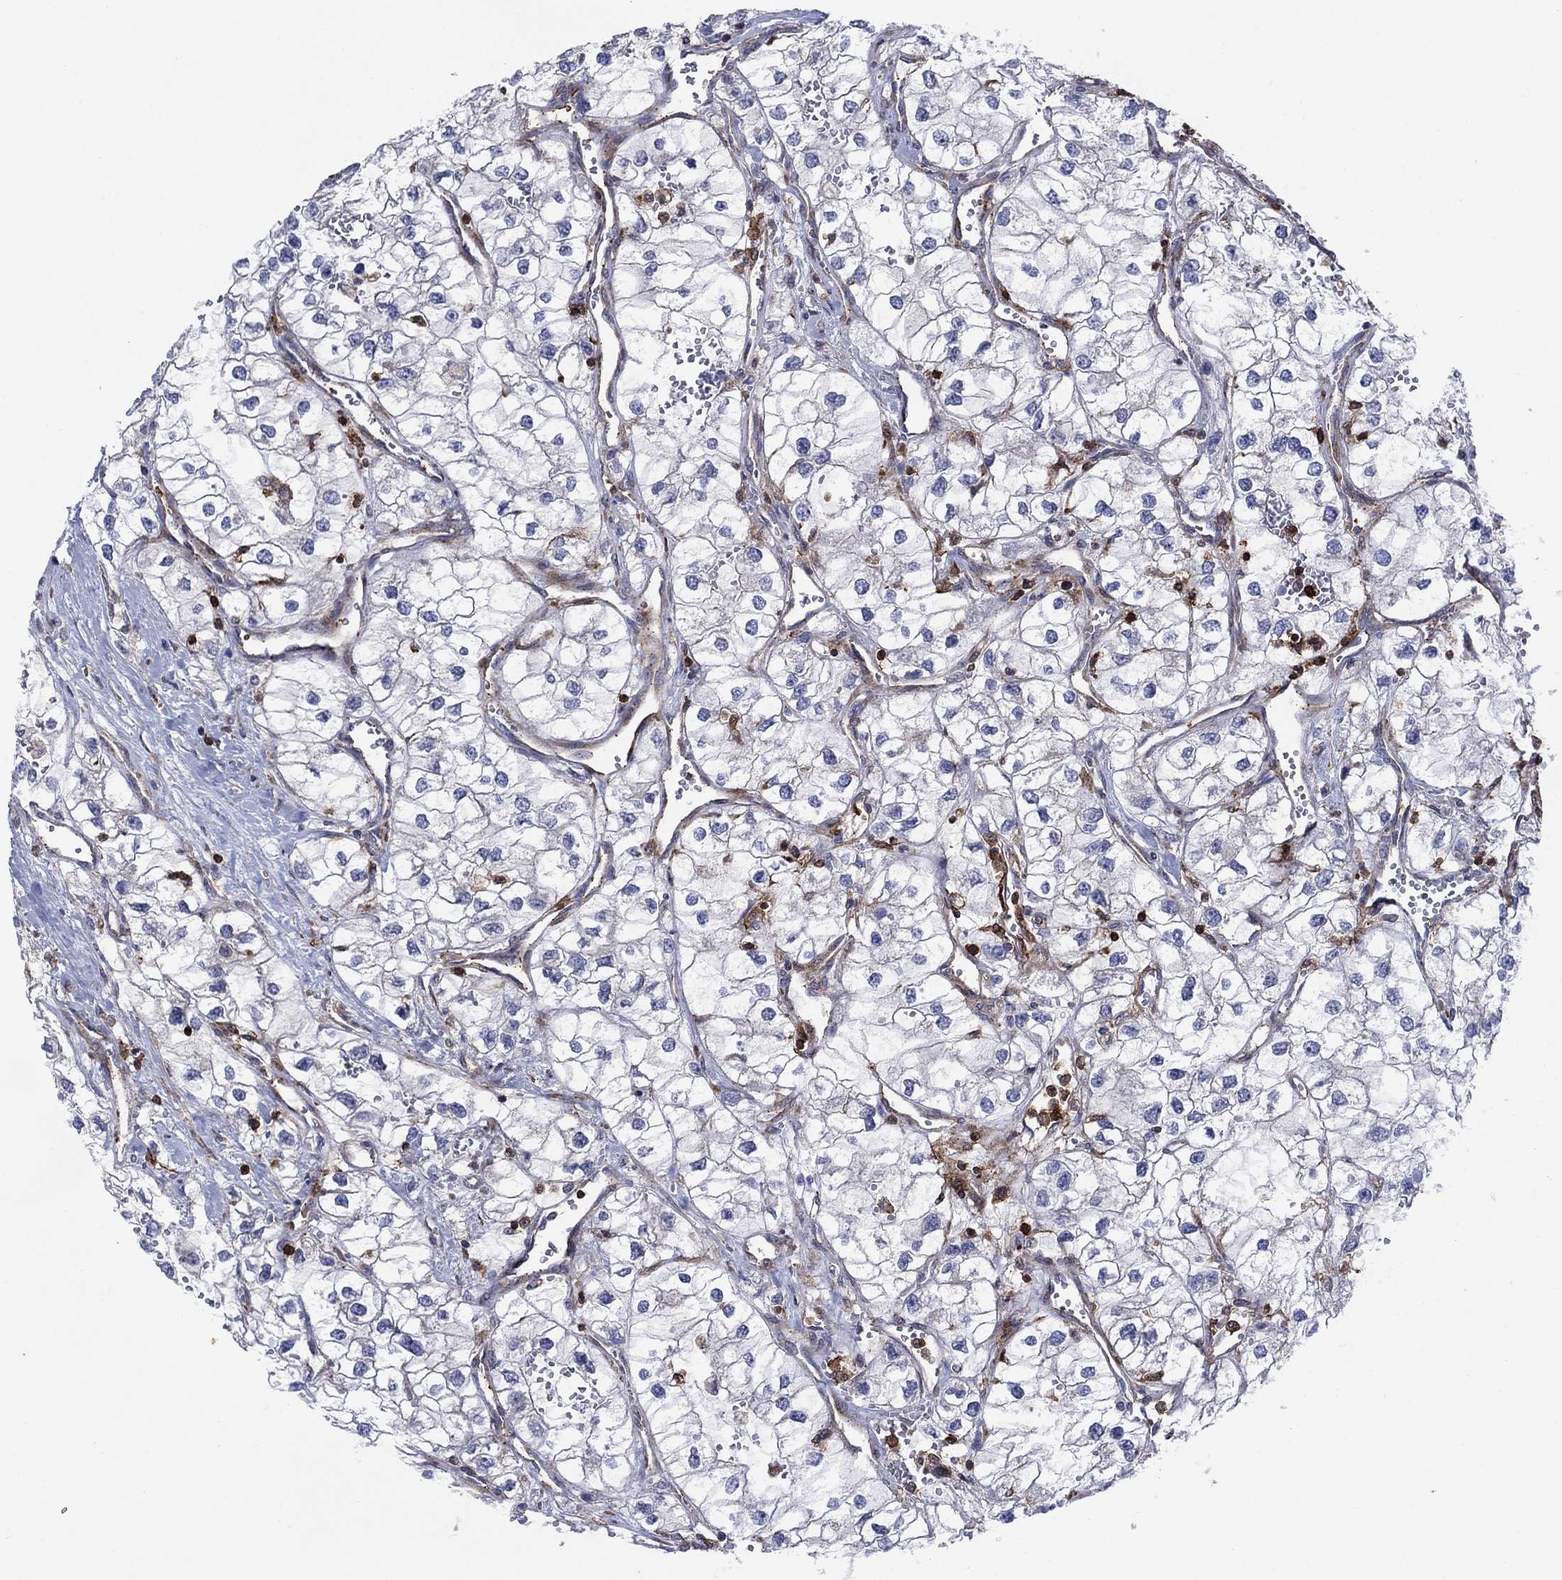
{"staining": {"intensity": "negative", "quantity": "none", "location": "none"}, "tissue": "renal cancer", "cell_type": "Tumor cells", "image_type": "cancer", "snomed": [{"axis": "morphology", "description": "Adenocarcinoma, NOS"}, {"axis": "topography", "description": "Kidney"}], "caption": "Immunohistochemistry of human renal cancer shows no positivity in tumor cells.", "gene": "PAG1", "patient": {"sex": "male", "age": 59}}